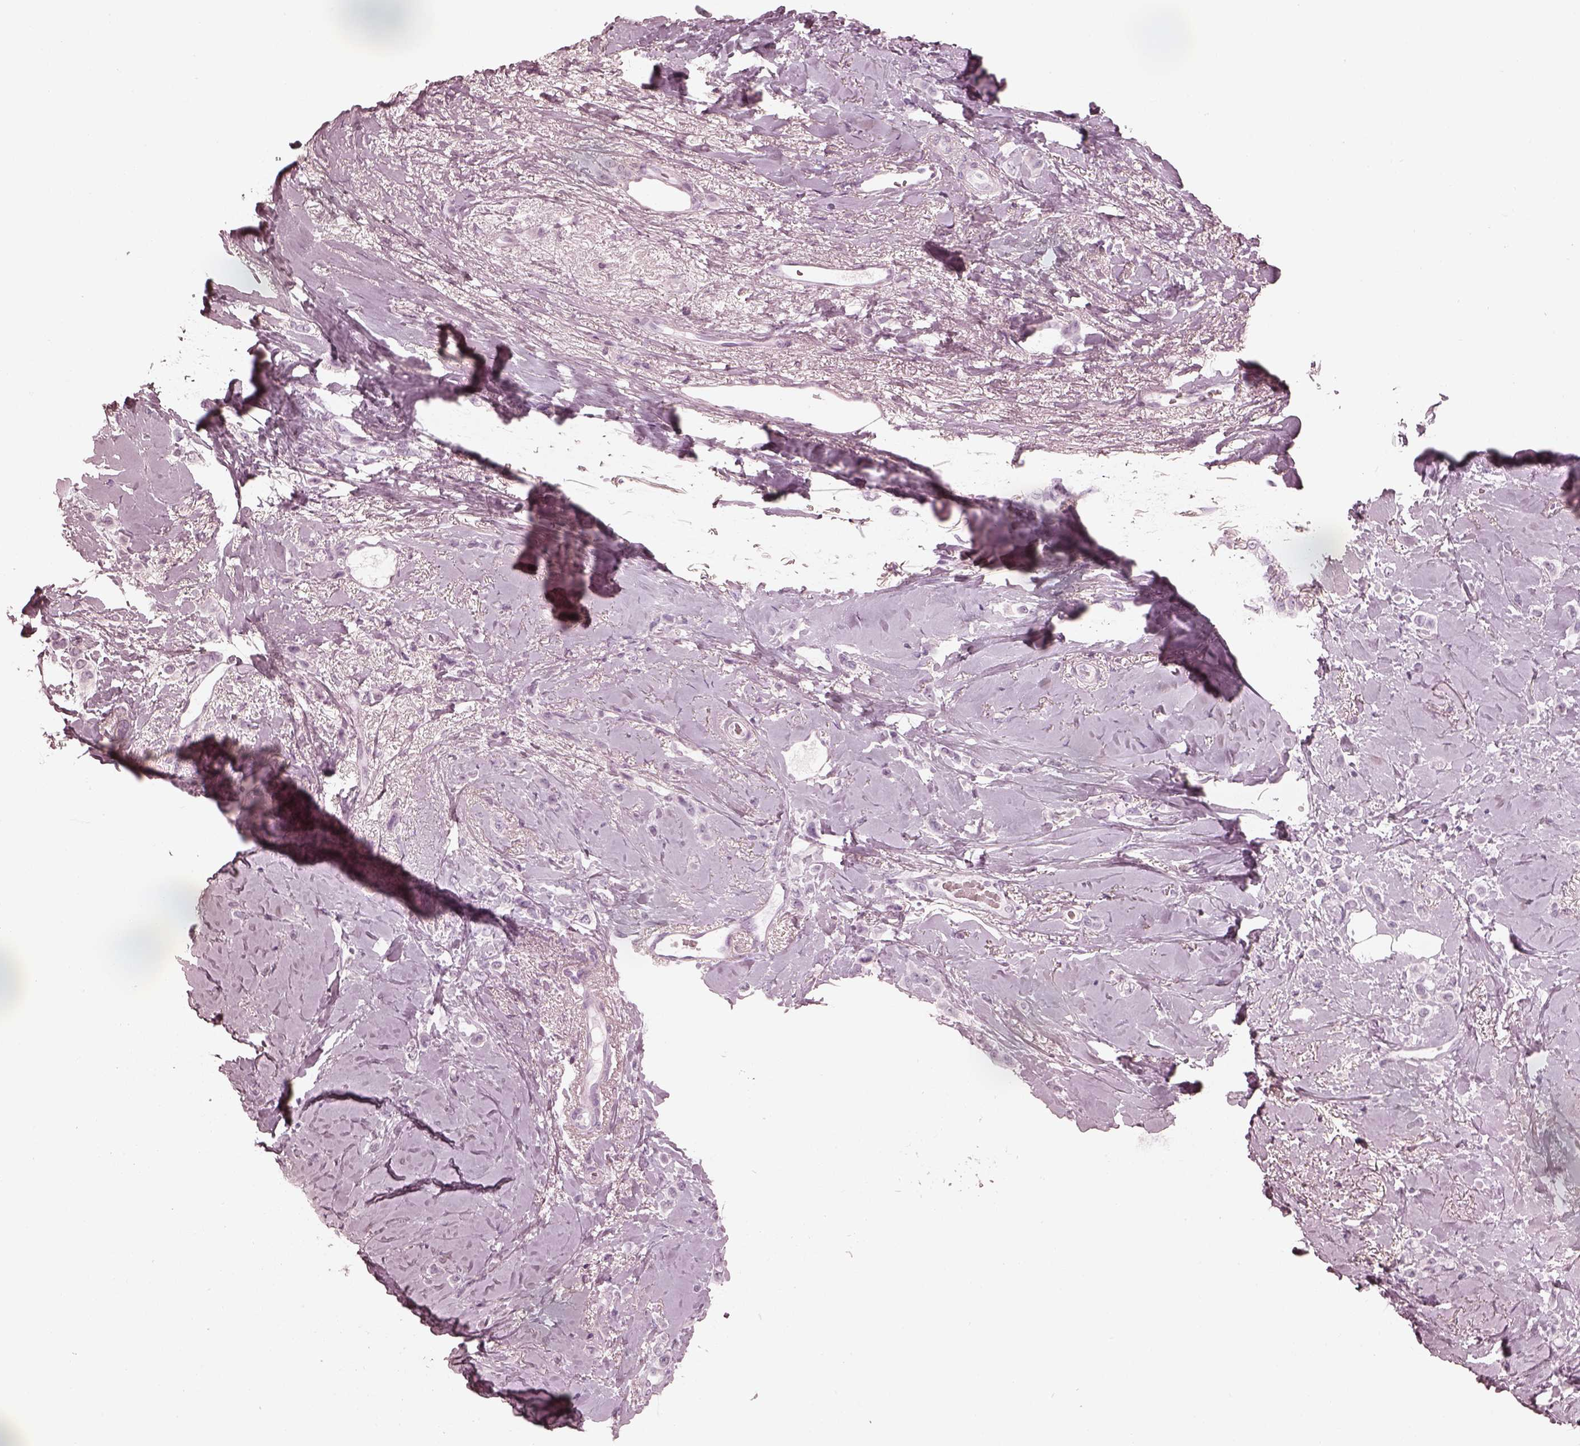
{"staining": {"intensity": "negative", "quantity": "none", "location": "none"}, "tissue": "breast cancer", "cell_type": "Tumor cells", "image_type": "cancer", "snomed": [{"axis": "morphology", "description": "Lobular carcinoma"}, {"axis": "topography", "description": "Breast"}], "caption": "There is no significant positivity in tumor cells of breast cancer.", "gene": "OPN4", "patient": {"sex": "female", "age": 66}}